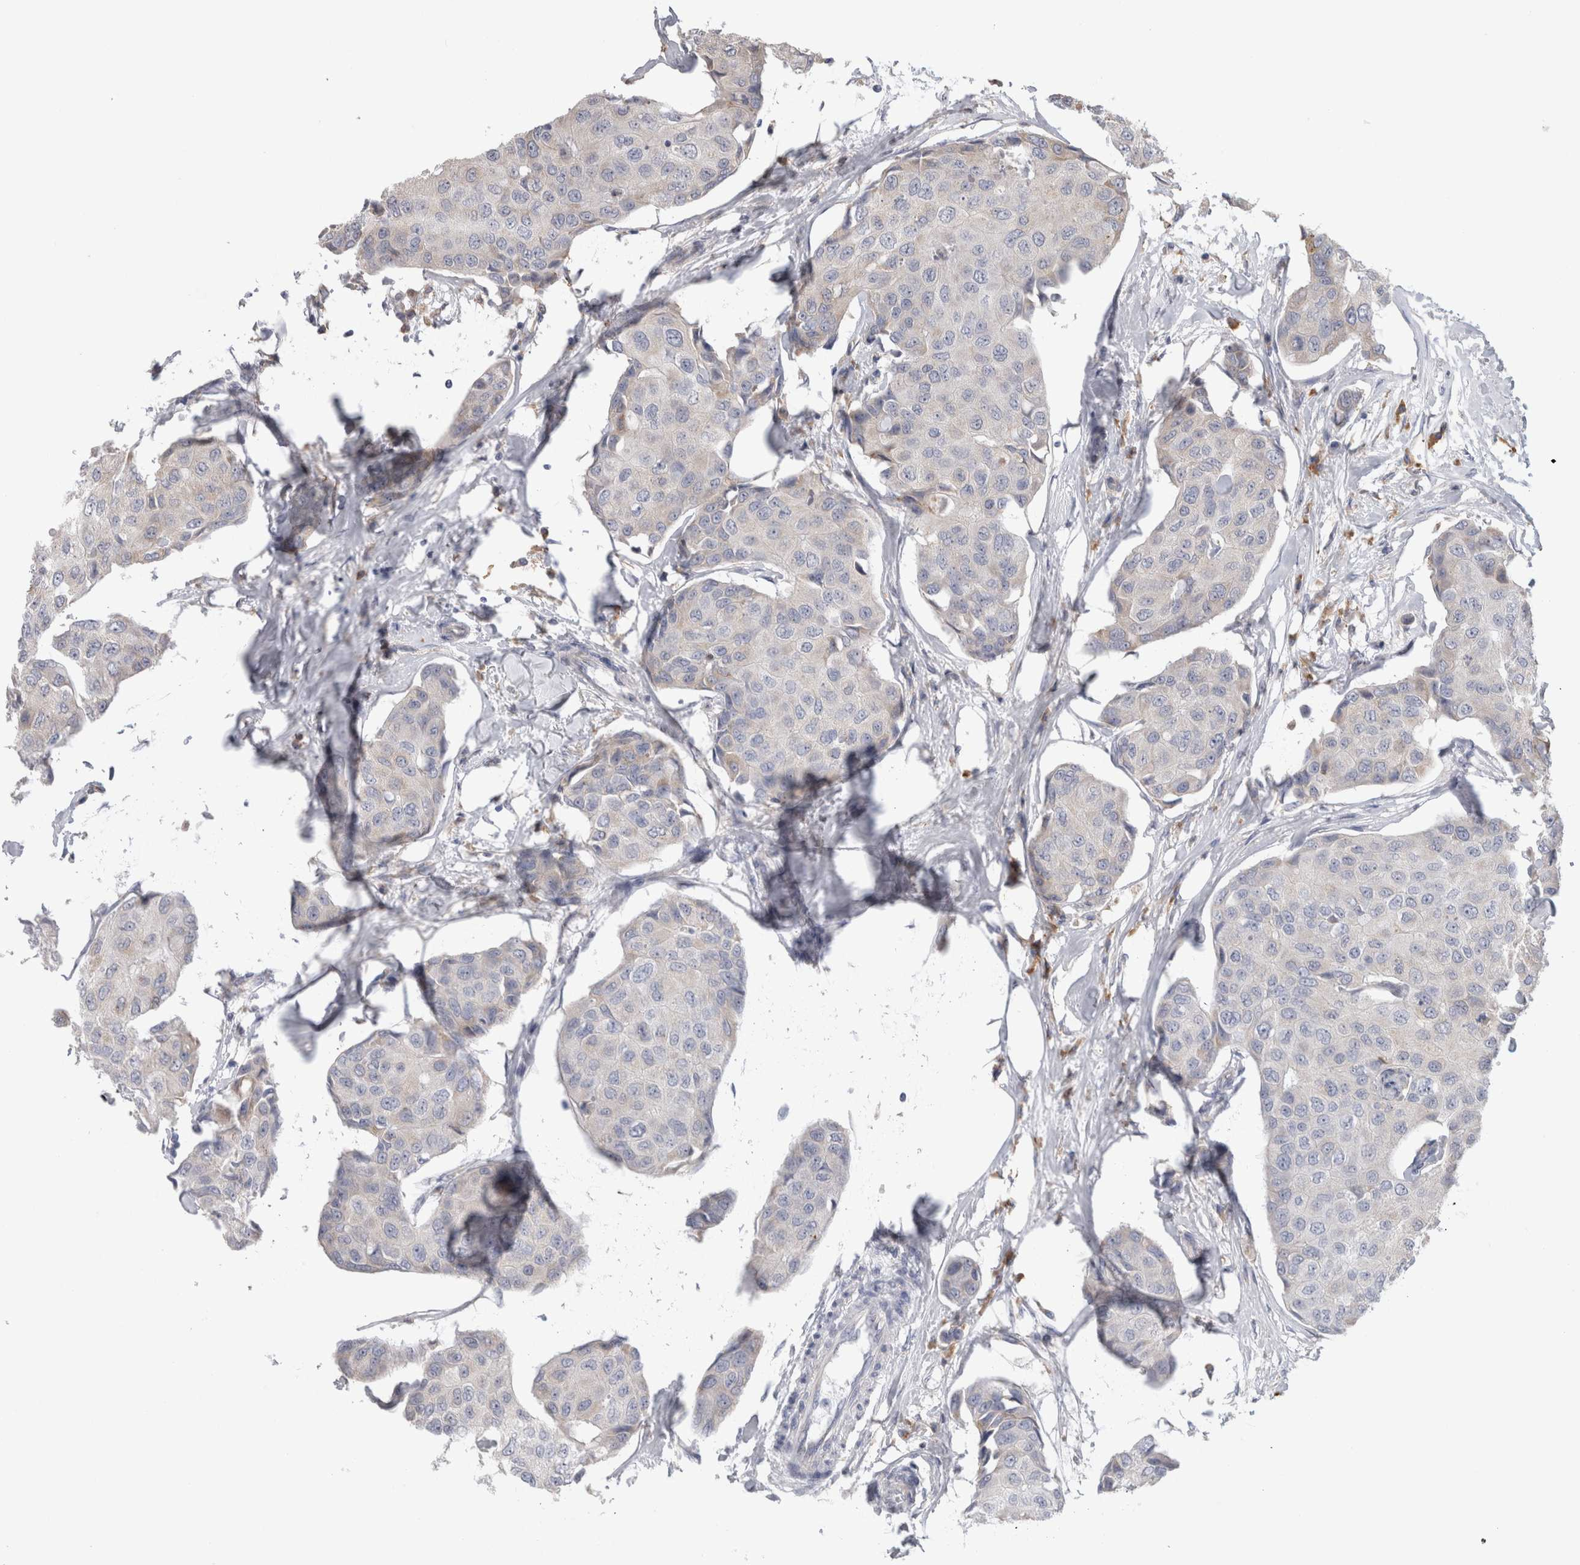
{"staining": {"intensity": "negative", "quantity": "none", "location": "none"}, "tissue": "breast cancer", "cell_type": "Tumor cells", "image_type": "cancer", "snomed": [{"axis": "morphology", "description": "Duct carcinoma"}, {"axis": "topography", "description": "Breast"}], "caption": "IHC image of human breast invasive ductal carcinoma stained for a protein (brown), which reveals no staining in tumor cells.", "gene": "ZNF341", "patient": {"sex": "female", "age": 80}}